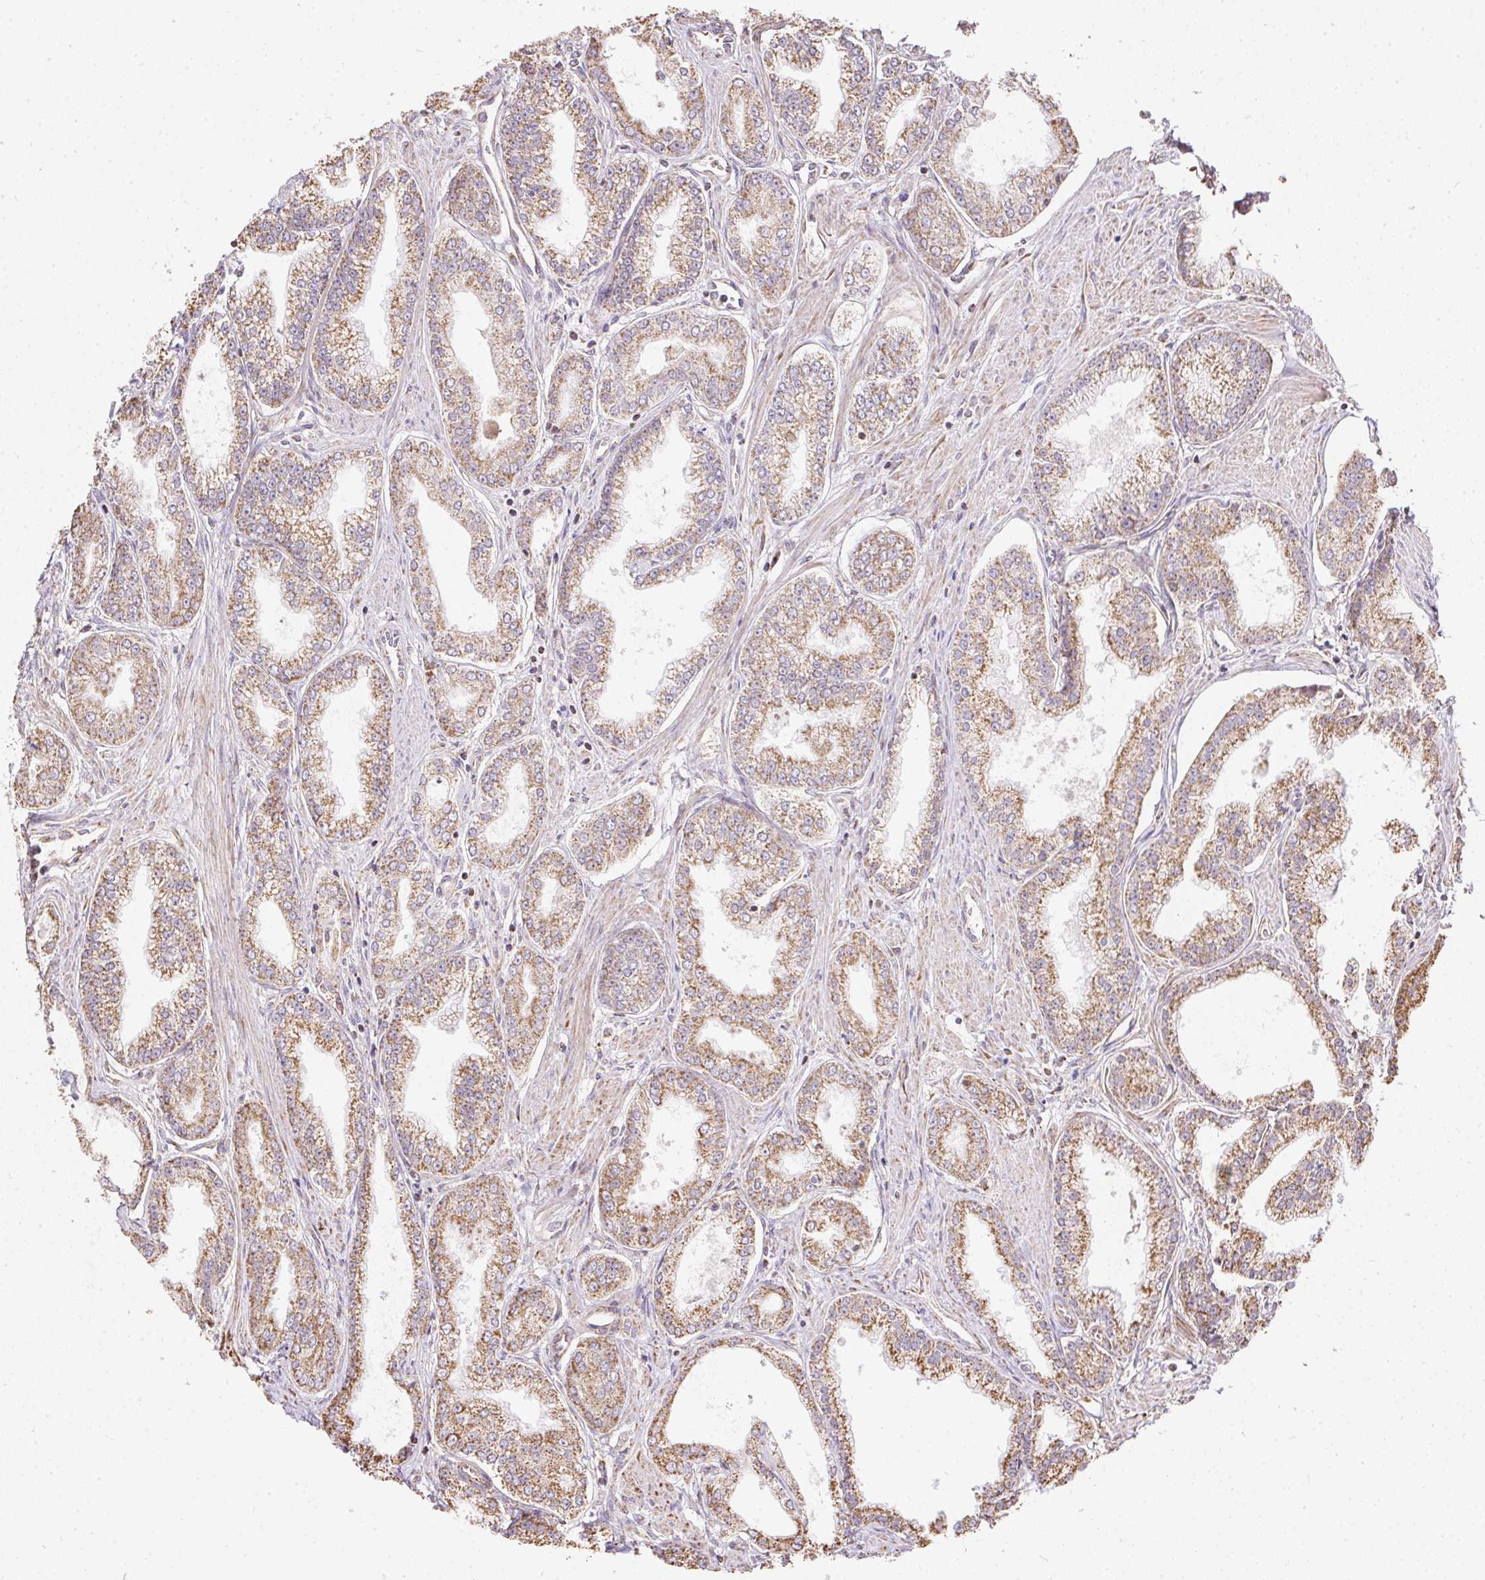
{"staining": {"intensity": "moderate", "quantity": ">75%", "location": "cytoplasmic/membranous"}, "tissue": "prostate cancer", "cell_type": "Tumor cells", "image_type": "cancer", "snomed": [{"axis": "morphology", "description": "Adenocarcinoma, NOS"}, {"axis": "topography", "description": "Prostate"}], "caption": "Moderate cytoplasmic/membranous positivity for a protein is seen in approximately >75% of tumor cells of prostate adenocarcinoma using immunohistochemistry (IHC).", "gene": "MAPK11", "patient": {"sex": "male", "age": 71}}